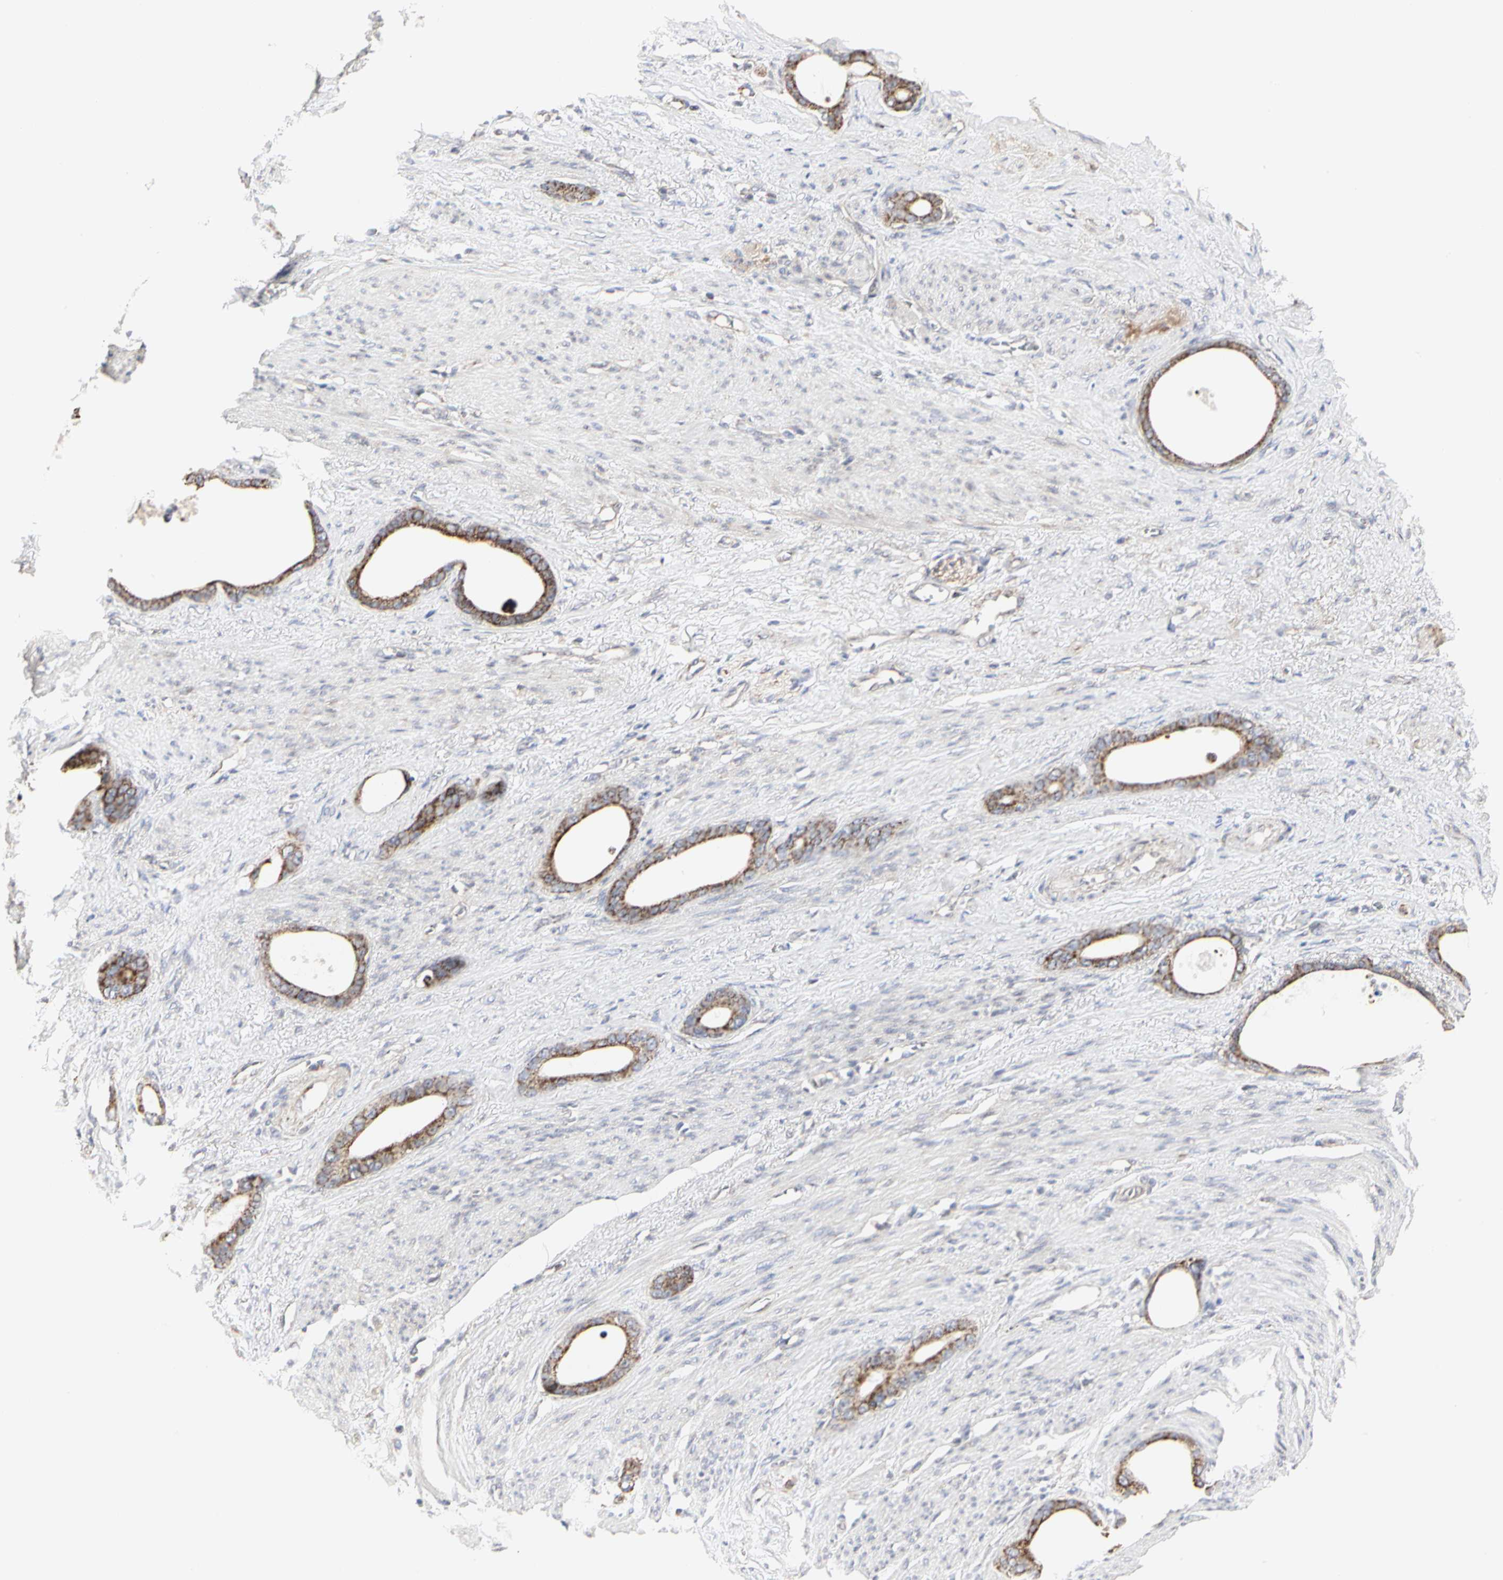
{"staining": {"intensity": "moderate", "quantity": ">75%", "location": "cytoplasmic/membranous"}, "tissue": "stomach cancer", "cell_type": "Tumor cells", "image_type": "cancer", "snomed": [{"axis": "morphology", "description": "Adenocarcinoma, NOS"}, {"axis": "topography", "description": "Stomach"}], "caption": "IHC micrograph of human stomach cancer (adenocarcinoma) stained for a protein (brown), which exhibits medium levels of moderate cytoplasmic/membranous positivity in approximately >75% of tumor cells.", "gene": "TSKU", "patient": {"sex": "female", "age": 75}}